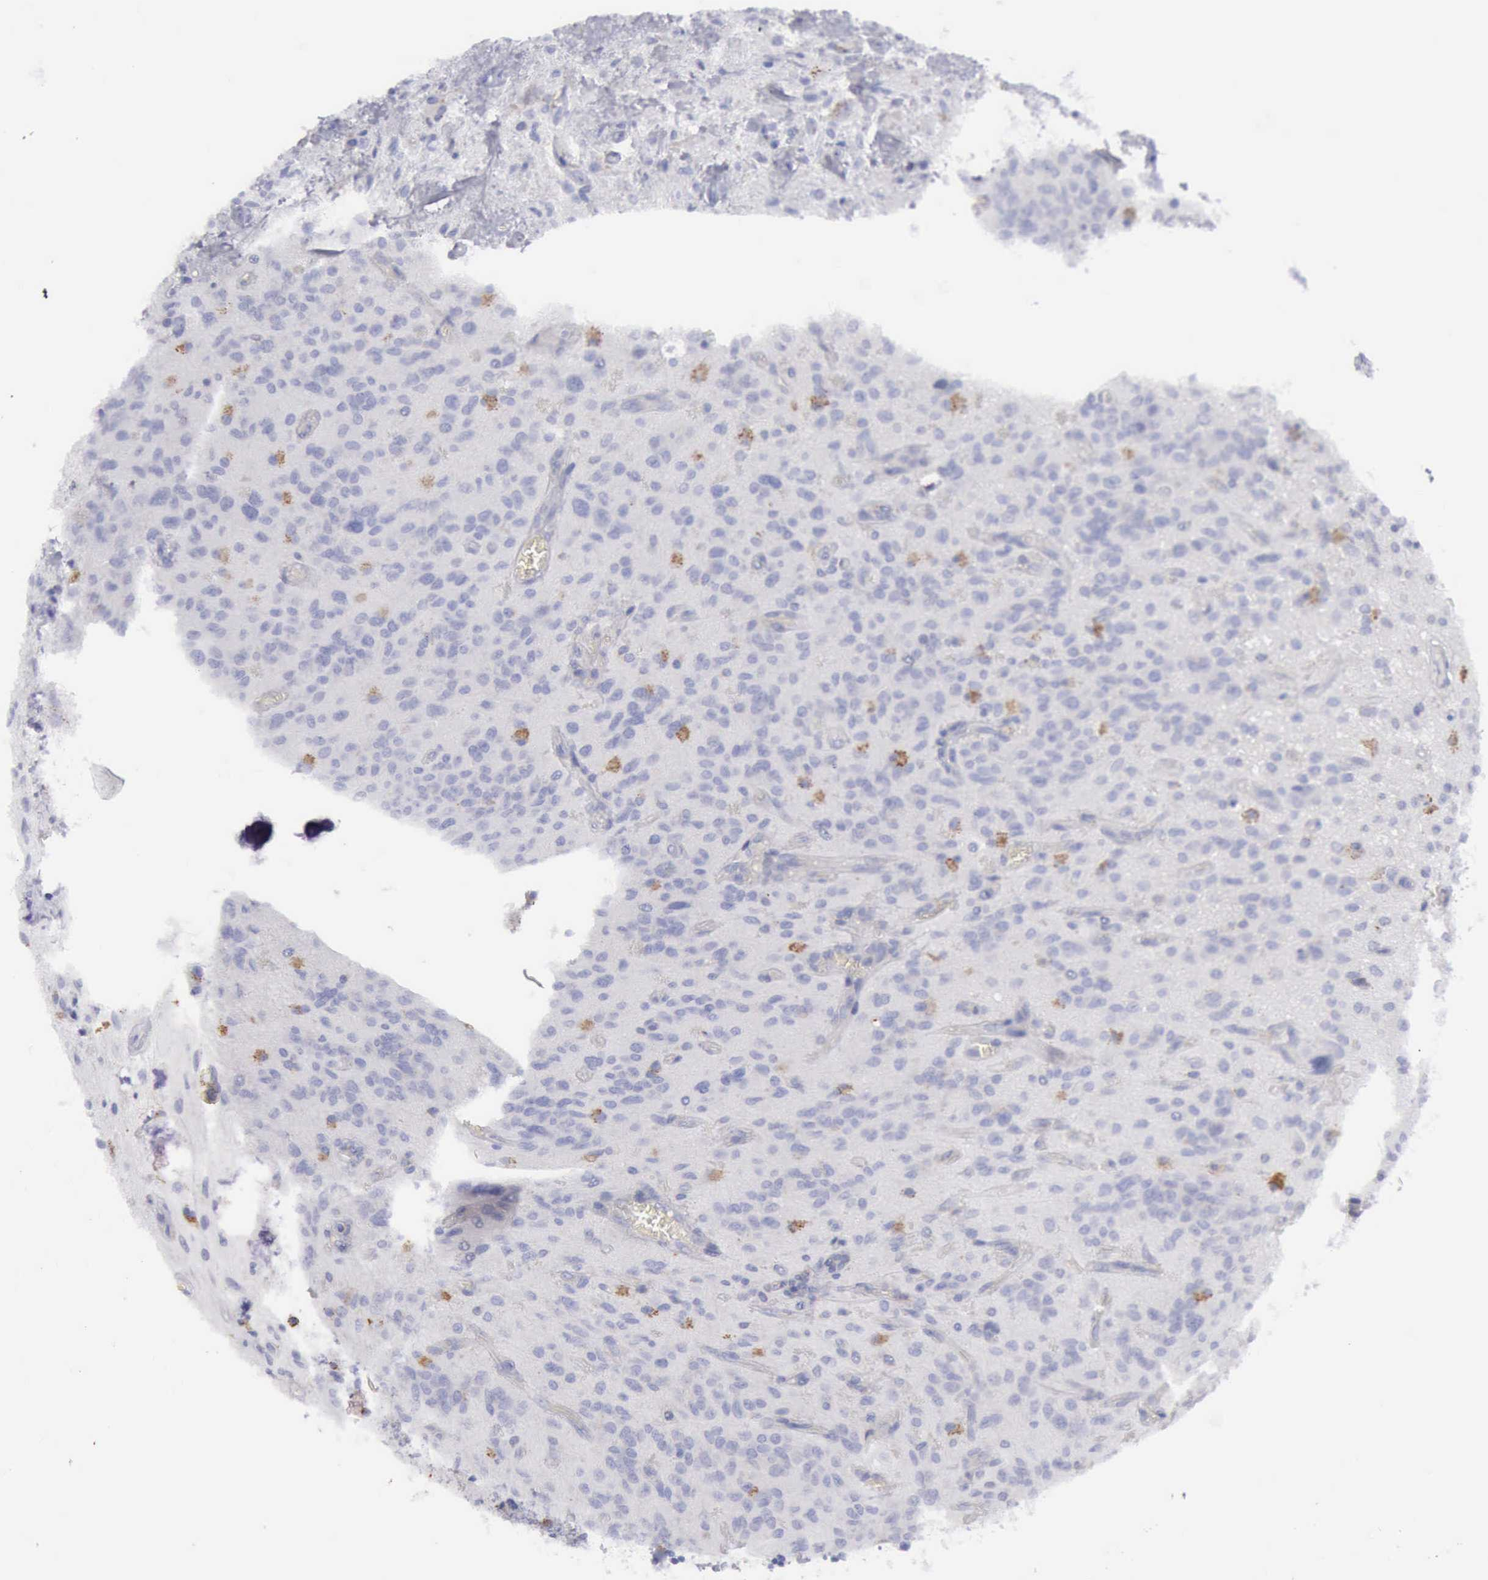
{"staining": {"intensity": "negative", "quantity": "none", "location": "none"}, "tissue": "glioma", "cell_type": "Tumor cells", "image_type": "cancer", "snomed": [{"axis": "morphology", "description": "Glioma, malignant, Low grade"}, {"axis": "topography", "description": "Brain"}], "caption": "IHC image of neoplastic tissue: human glioma stained with DAB shows no significant protein expression in tumor cells.", "gene": "CTSS", "patient": {"sex": "female", "age": 15}}